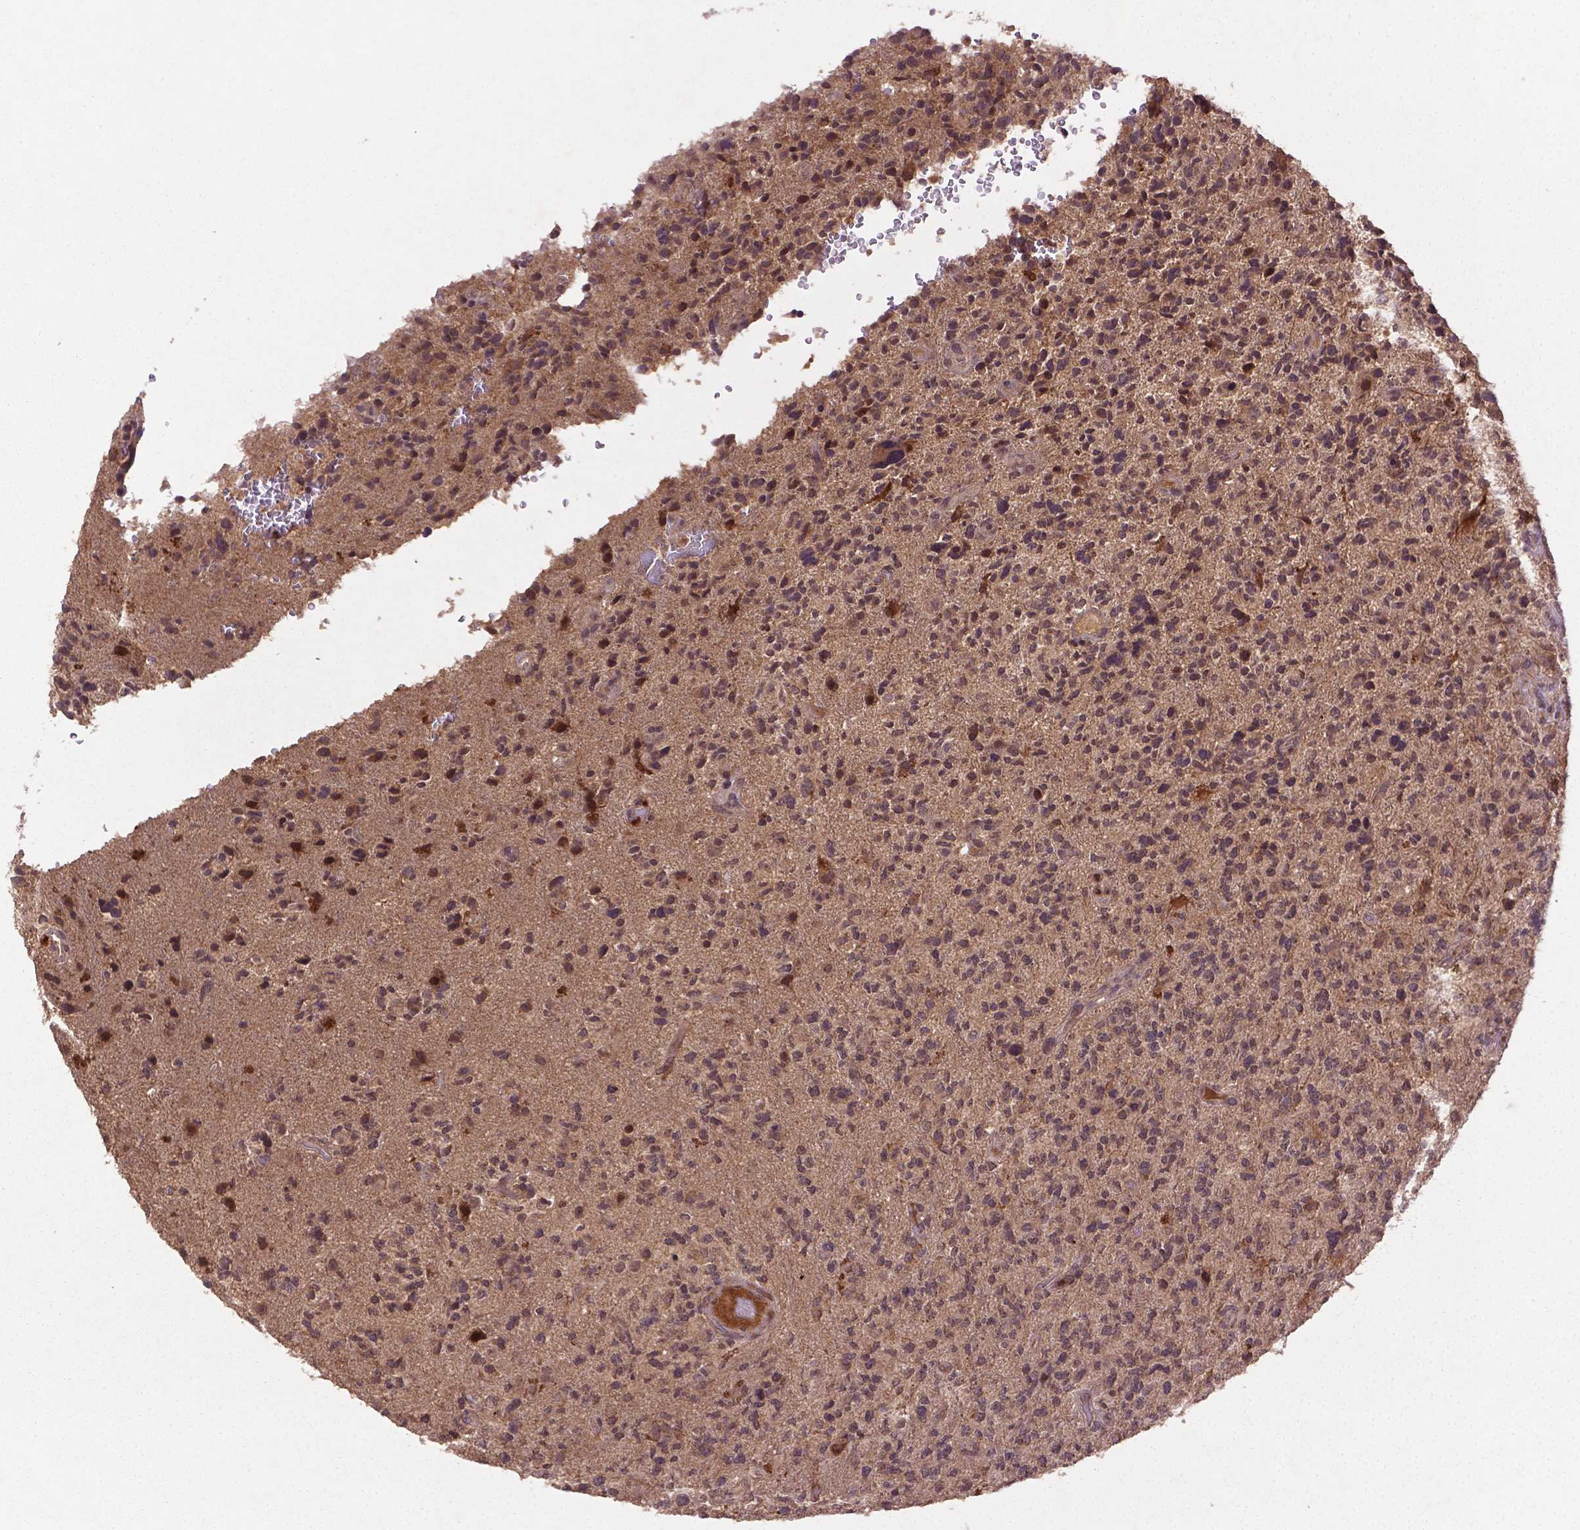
{"staining": {"intensity": "moderate", "quantity": "<25%", "location": "cytoplasmic/membranous,nuclear"}, "tissue": "glioma", "cell_type": "Tumor cells", "image_type": "cancer", "snomed": [{"axis": "morphology", "description": "Glioma, malignant, High grade"}, {"axis": "topography", "description": "Brain"}], "caption": "Moderate cytoplasmic/membranous and nuclear protein staining is seen in approximately <25% of tumor cells in high-grade glioma (malignant).", "gene": "NIPAL2", "patient": {"sex": "female", "age": 71}}